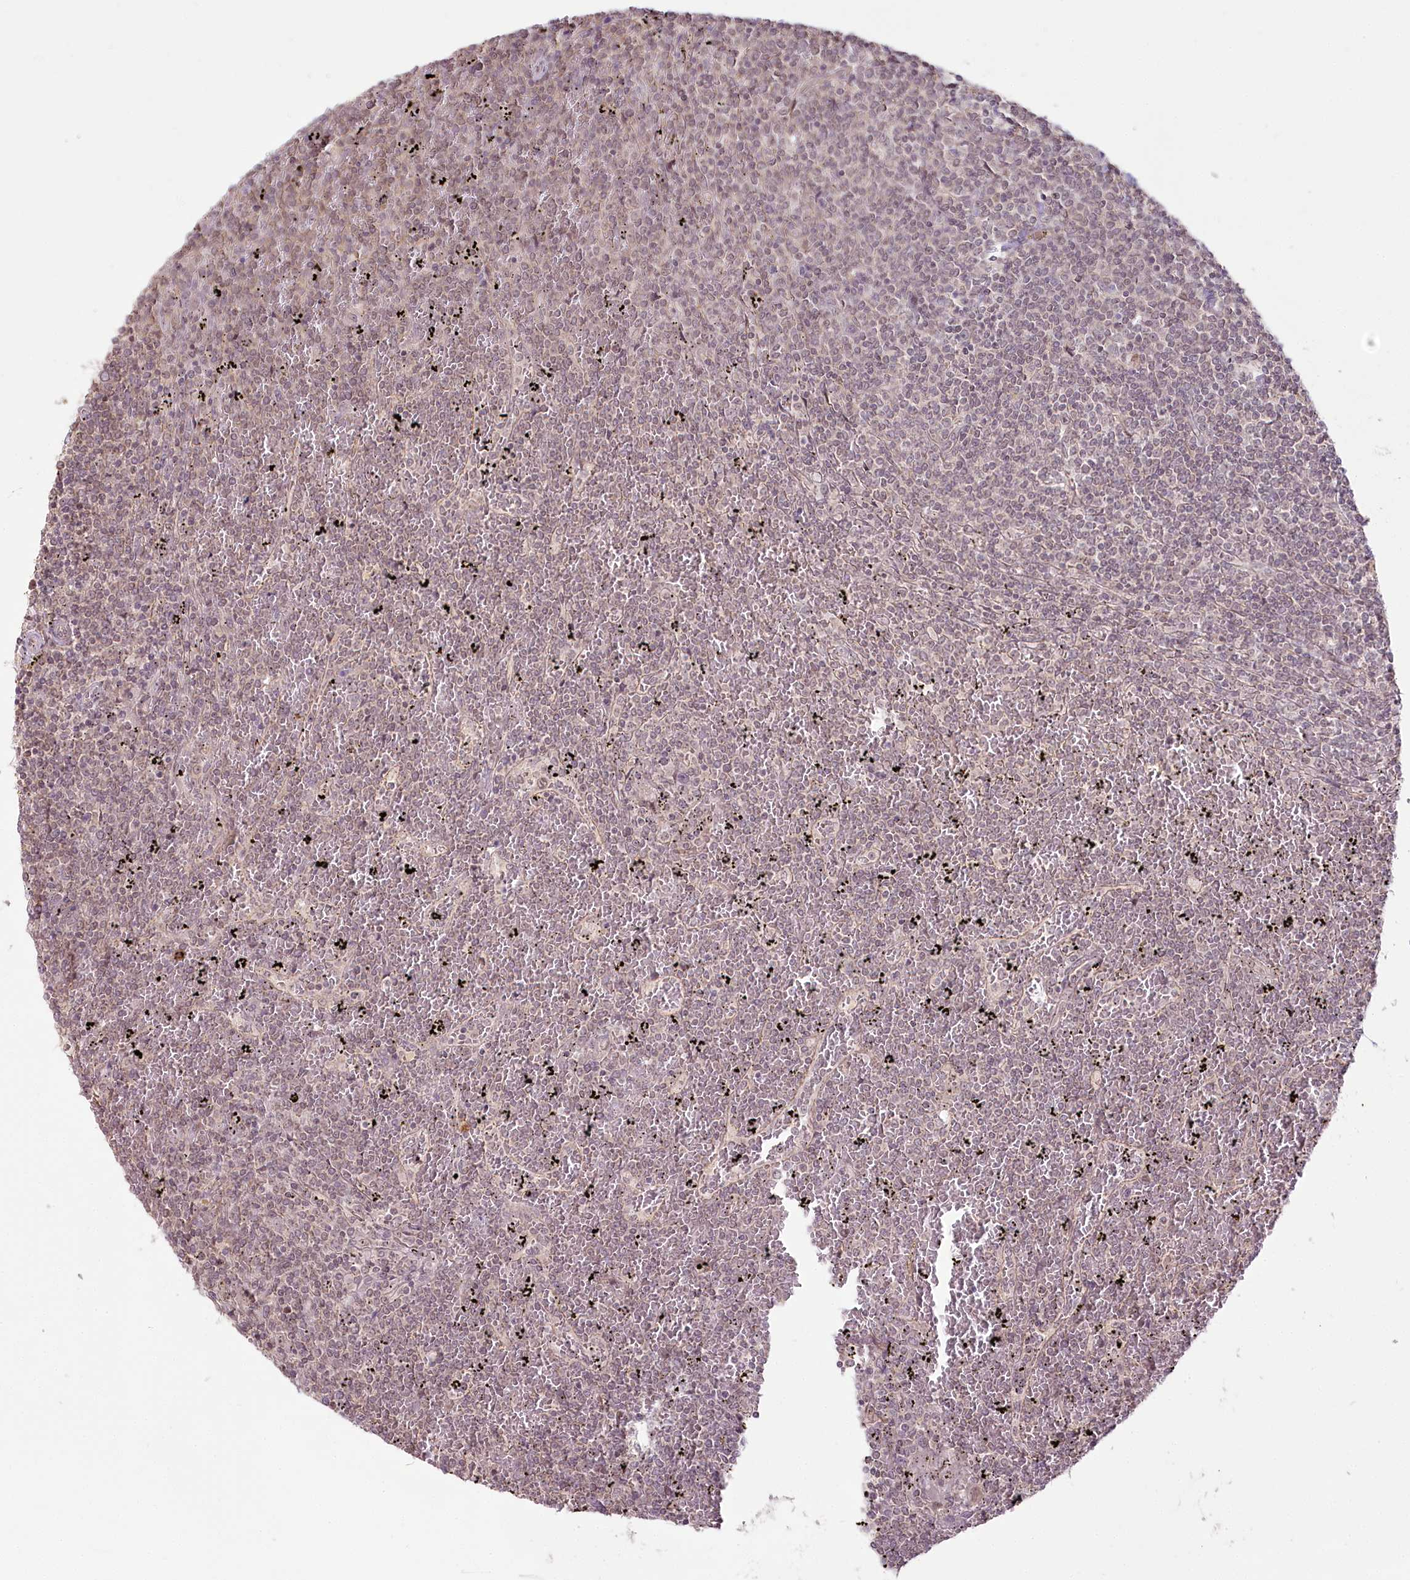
{"staining": {"intensity": "weak", "quantity": "25%-75%", "location": "nuclear"}, "tissue": "lymphoma", "cell_type": "Tumor cells", "image_type": "cancer", "snomed": [{"axis": "morphology", "description": "Malignant lymphoma, non-Hodgkin's type, Low grade"}, {"axis": "topography", "description": "Spleen"}], "caption": "A histopathology image of human lymphoma stained for a protein reveals weak nuclear brown staining in tumor cells. (DAB IHC, brown staining for protein, blue staining for nuclei).", "gene": "R3HDM2", "patient": {"sex": "female", "age": 19}}